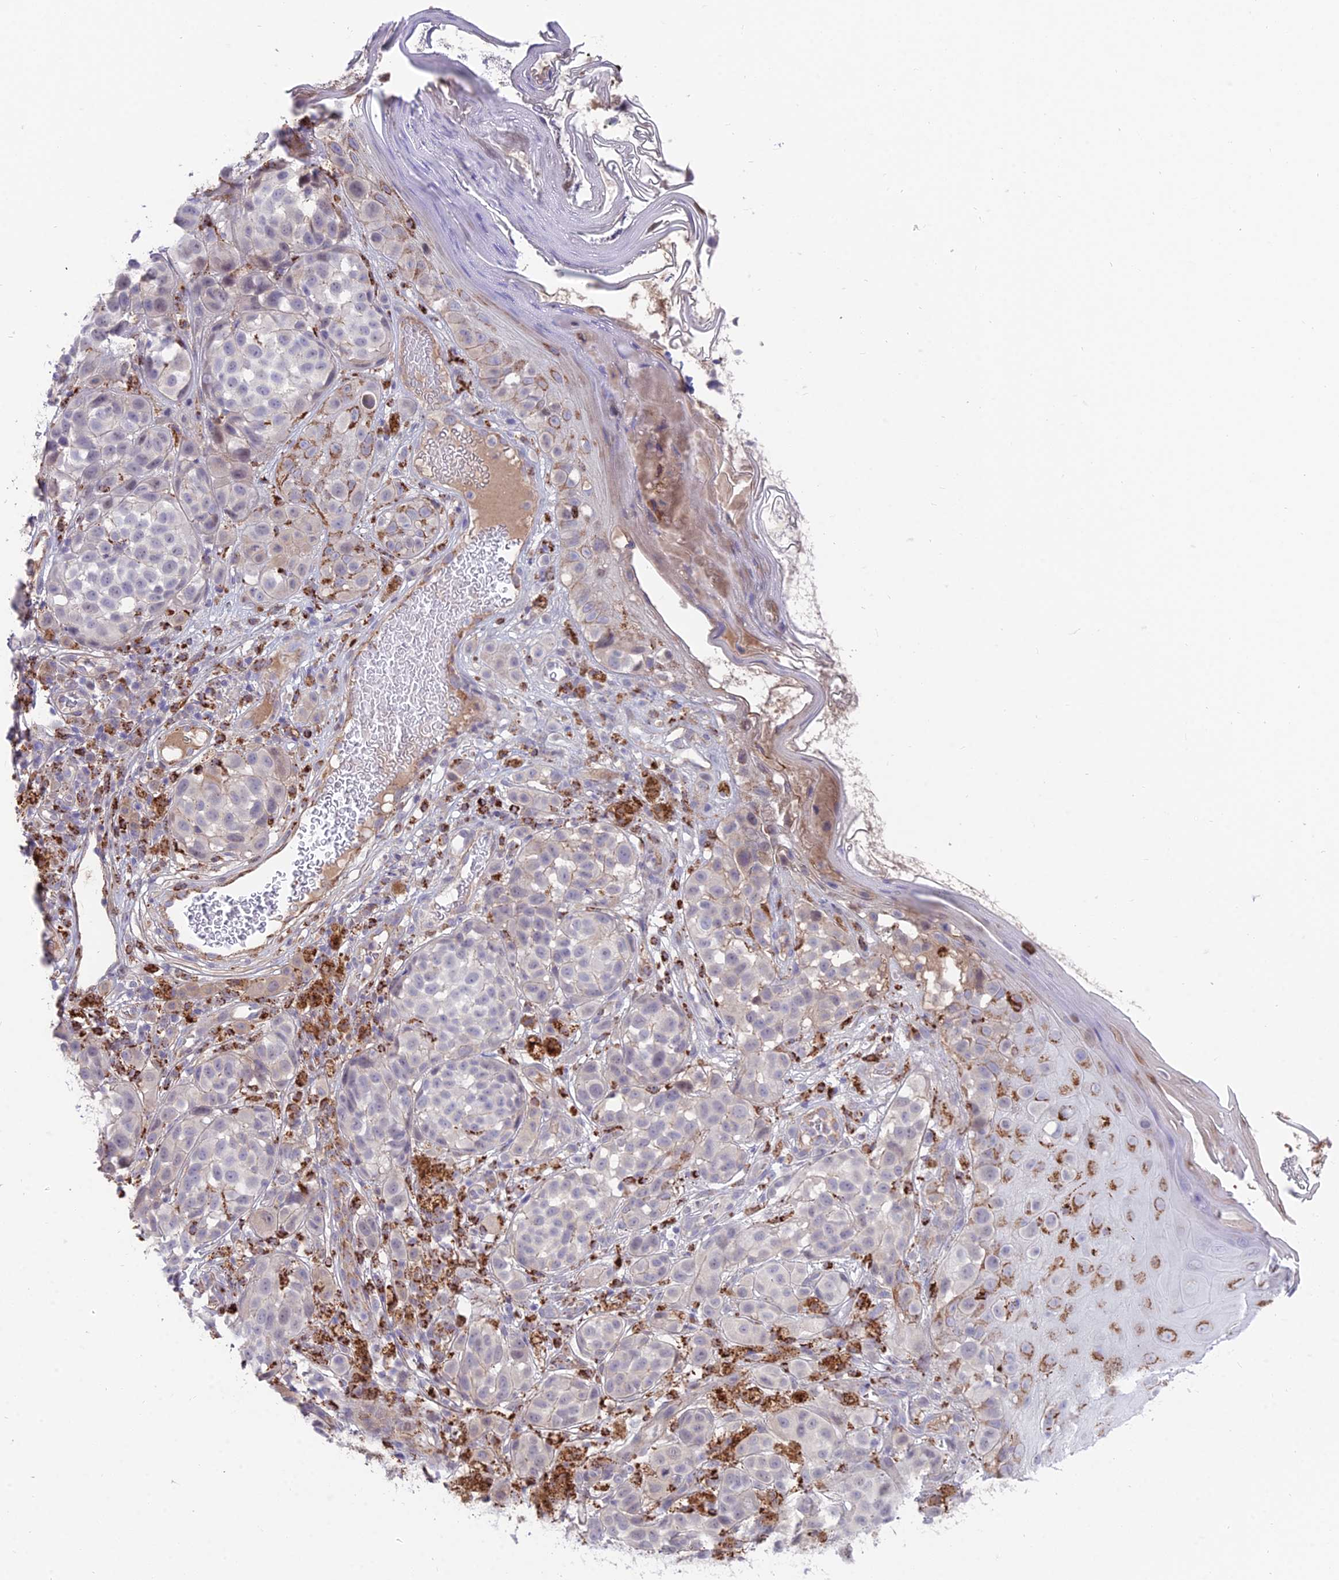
{"staining": {"intensity": "negative", "quantity": "none", "location": "none"}, "tissue": "melanoma", "cell_type": "Tumor cells", "image_type": "cancer", "snomed": [{"axis": "morphology", "description": "Malignant melanoma, NOS"}, {"axis": "topography", "description": "Skin"}], "caption": "The image reveals no significant expression in tumor cells of melanoma.", "gene": "TIGD6", "patient": {"sex": "male", "age": 38}}